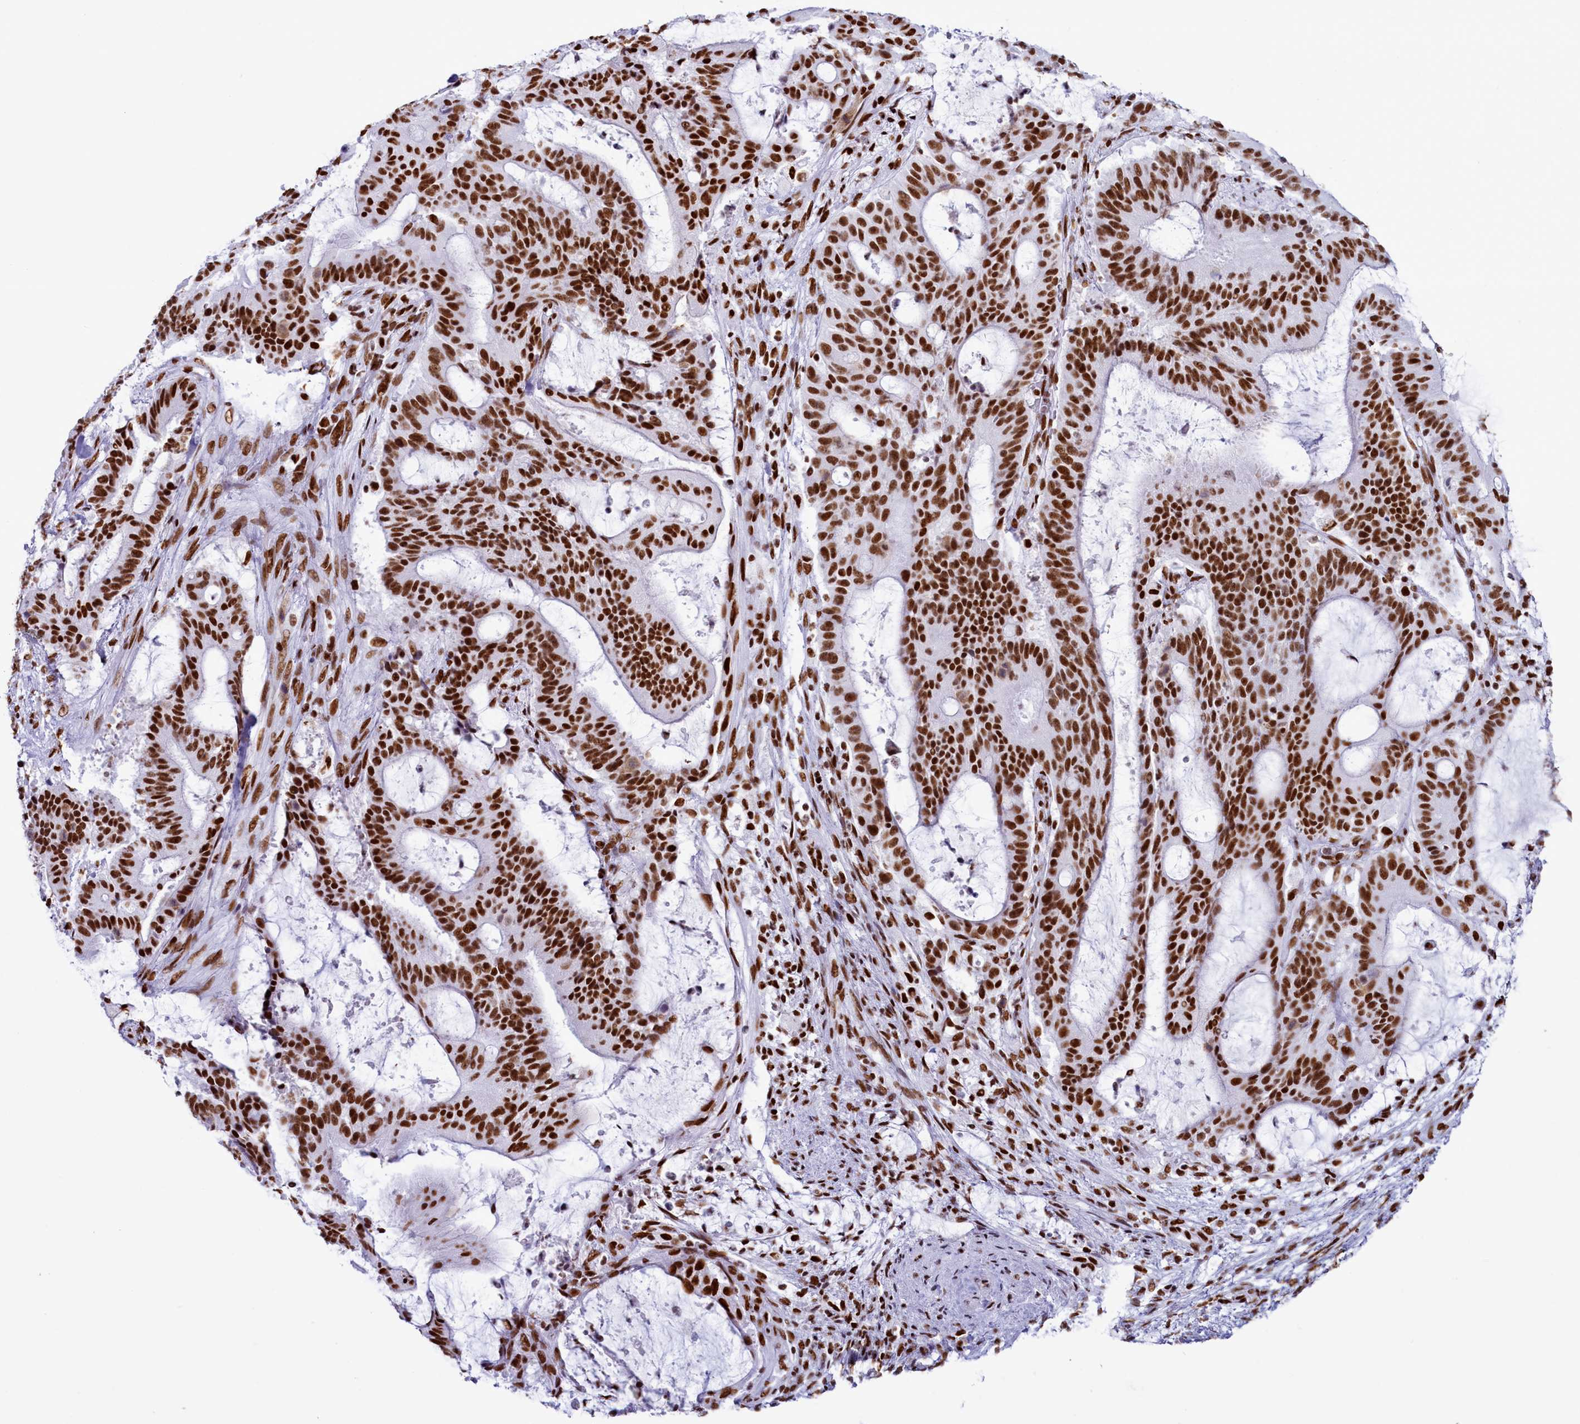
{"staining": {"intensity": "strong", "quantity": ">75%", "location": "nuclear"}, "tissue": "liver cancer", "cell_type": "Tumor cells", "image_type": "cancer", "snomed": [{"axis": "morphology", "description": "Normal tissue, NOS"}, {"axis": "morphology", "description": "Cholangiocarcinoma"}, {"axis": "topography", "description": "Liver"}, {"axis": "topography", "description": "Peripheral nerve tissue"}], "caption": "Immunohistochemical staining of human liver cancer (cholangiocarcinoma) shows high levels of strong nuclear positivity in approximately >75% of tumor cells. The staining is performed using DAB brown chromogen to label protein expression. The nuclei are counter-stained blue using hematoxylin.", "gene": "RALY", "patient": {"sex": "female", "age": 73}}